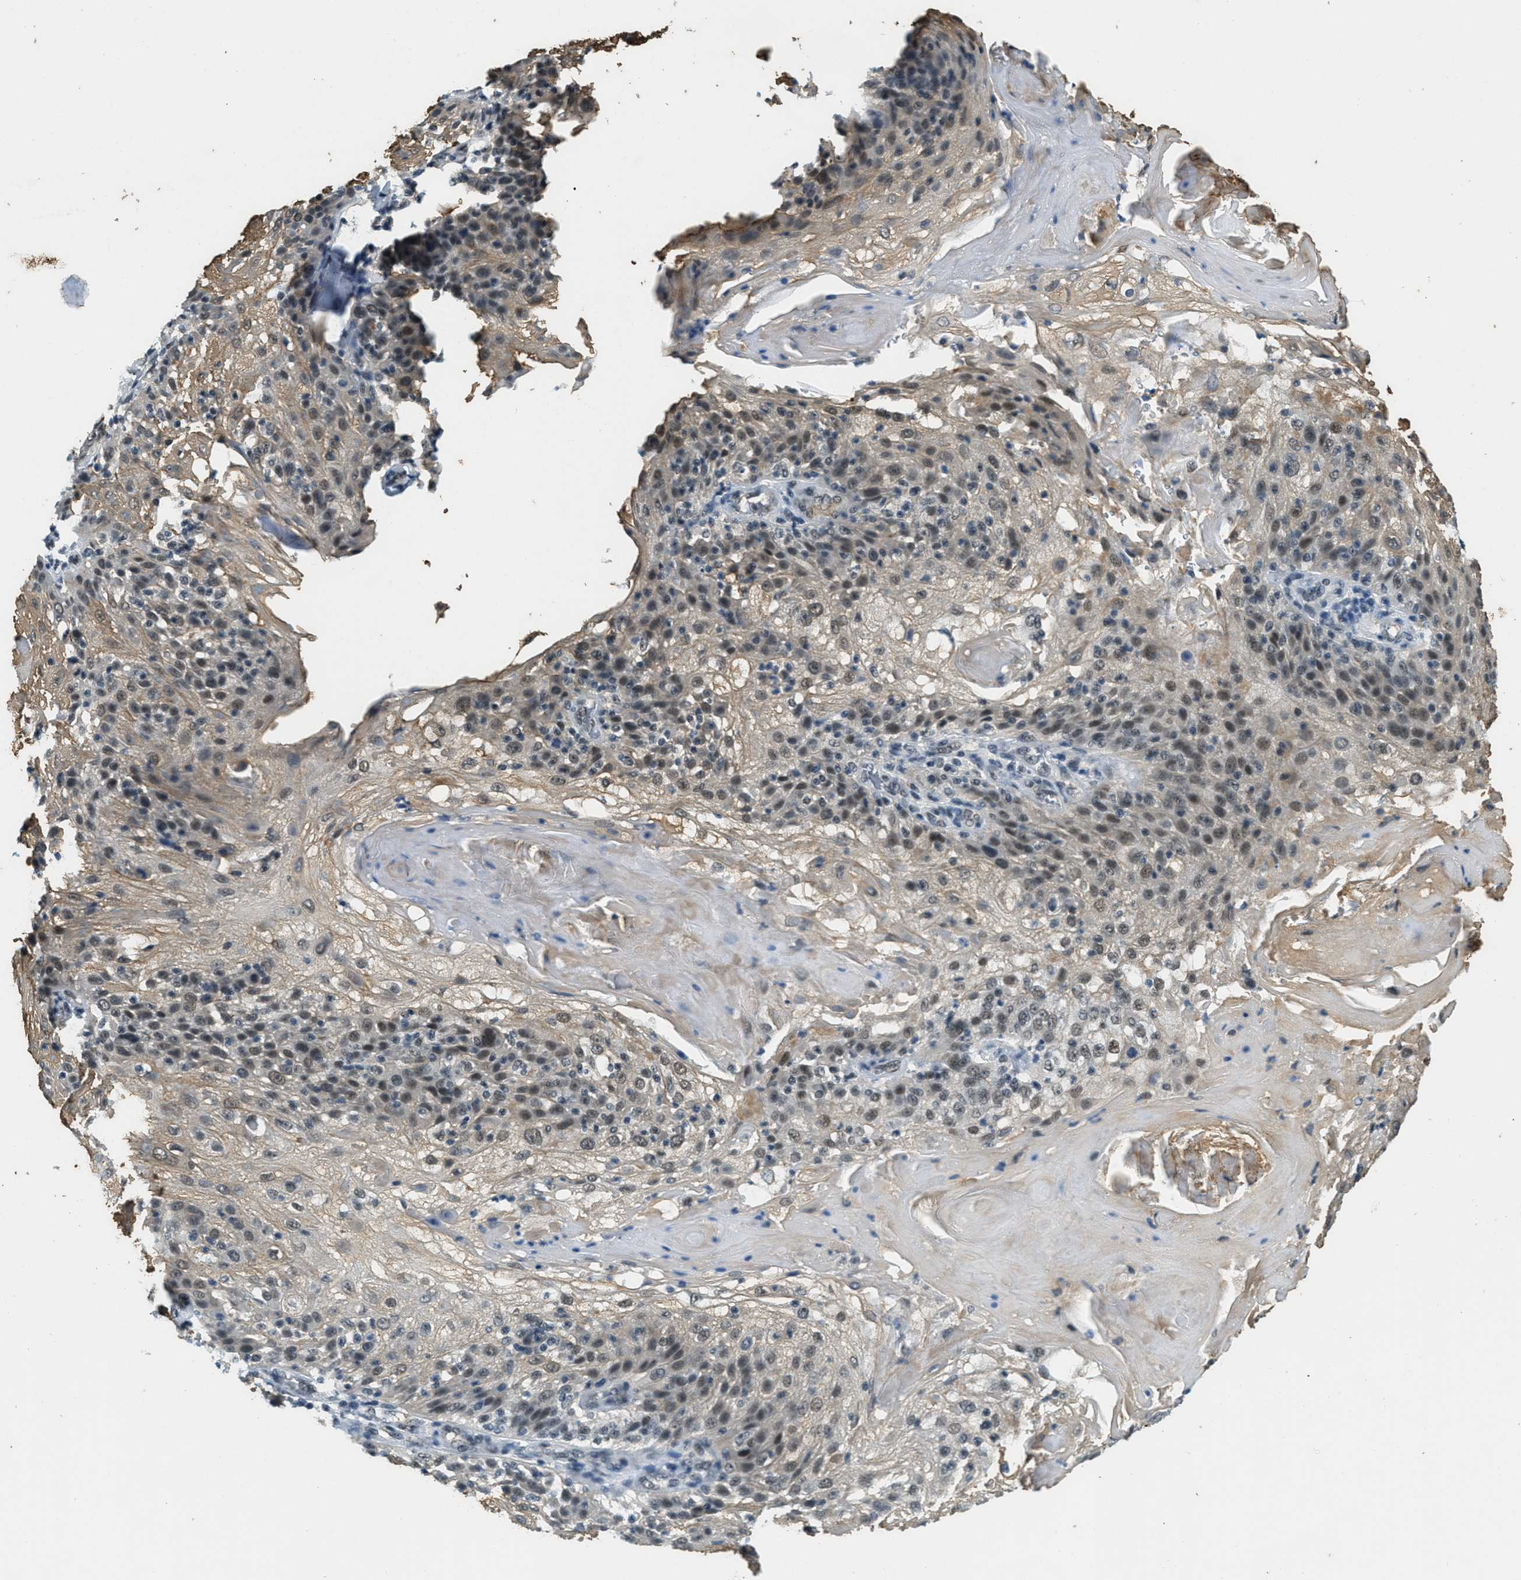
{"staining": {"intensity": "moderate", "quantity": "25%-75%", "location": "nuclear"}, "tissue": "skin cancer", "cell_type": "Tumor cells", "image_type": "cancer", "snomed": [{"axis": "morphology", "description": "Normal tissue, NOS"}, {"axis": "morphology", "description": "Squamous cell carcinoma, NOS"}, {"axis": "topography", "description": "Skin"}], "caption": "This is a histology image of immunohistochemistry staining of skin squamous cell carcinoma, which shows moderate positivity in the nuclear of tumor cells.", "gene": "ZNF148", "patient": {"sex": "female", "age": 83}}